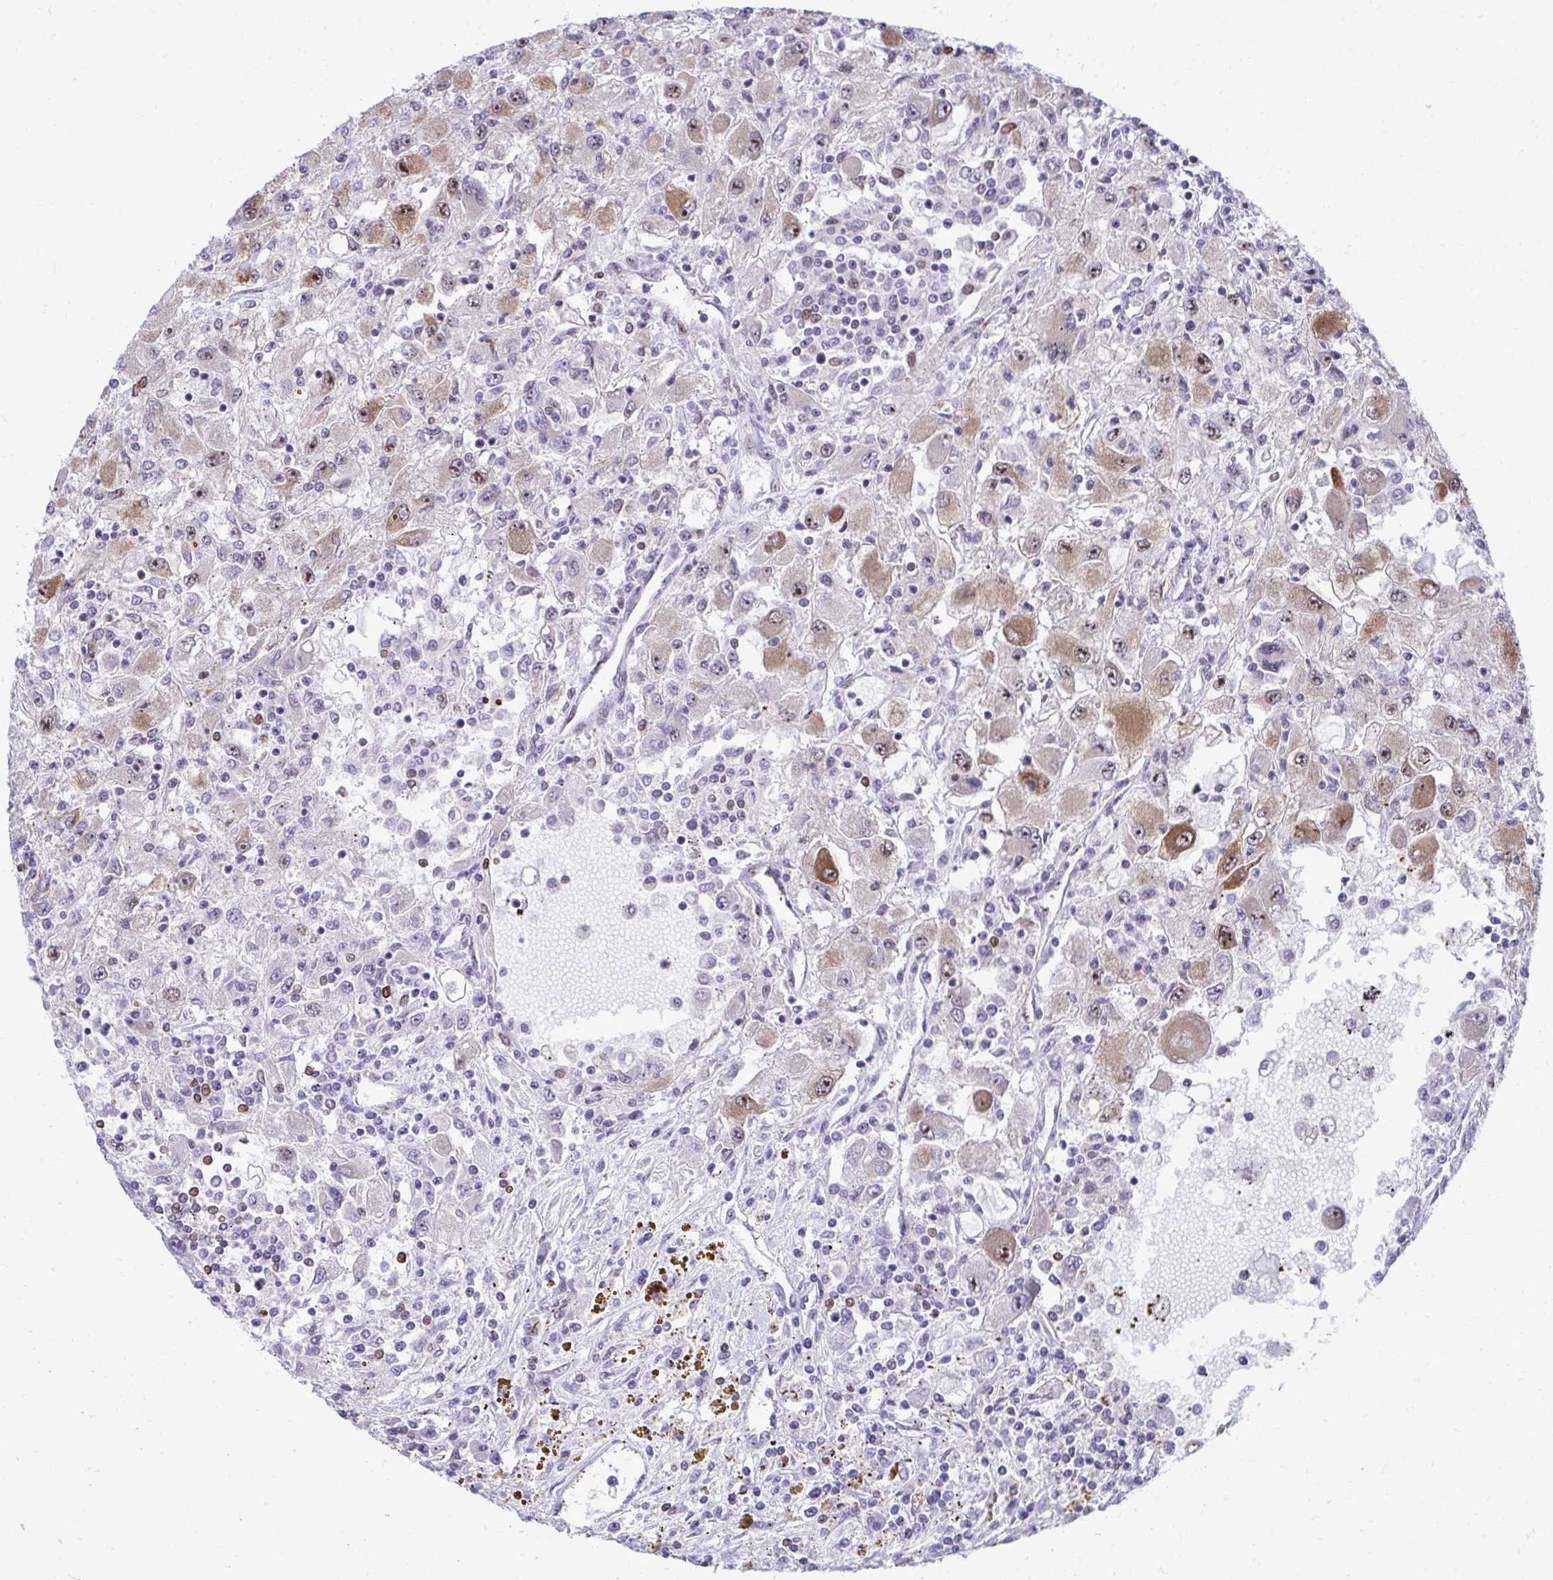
{"staining": {"intensity": "moderate", "quantity": "25%-75%", "location": "cytoplasmic/membranous,nuclear"}, "tissue": "renal cancer", "cell_type": "Tumor cells", "image_type": "cancer", "snomed": [{"axis": "morphology", "description": "Adenocarcinoma, NOS"}, {"axis": "topography", "description": "Kidney"}], "caption": "Protein expression by immunohistochemistry reveals moderate cytoplasmic/membranous and nuclear positivity in approximately 25%-75% of tumor cells in renal cancer (adenocarcinoma).", "gene": "PELP1", "patient": {"sex": "female", "age": 67}}